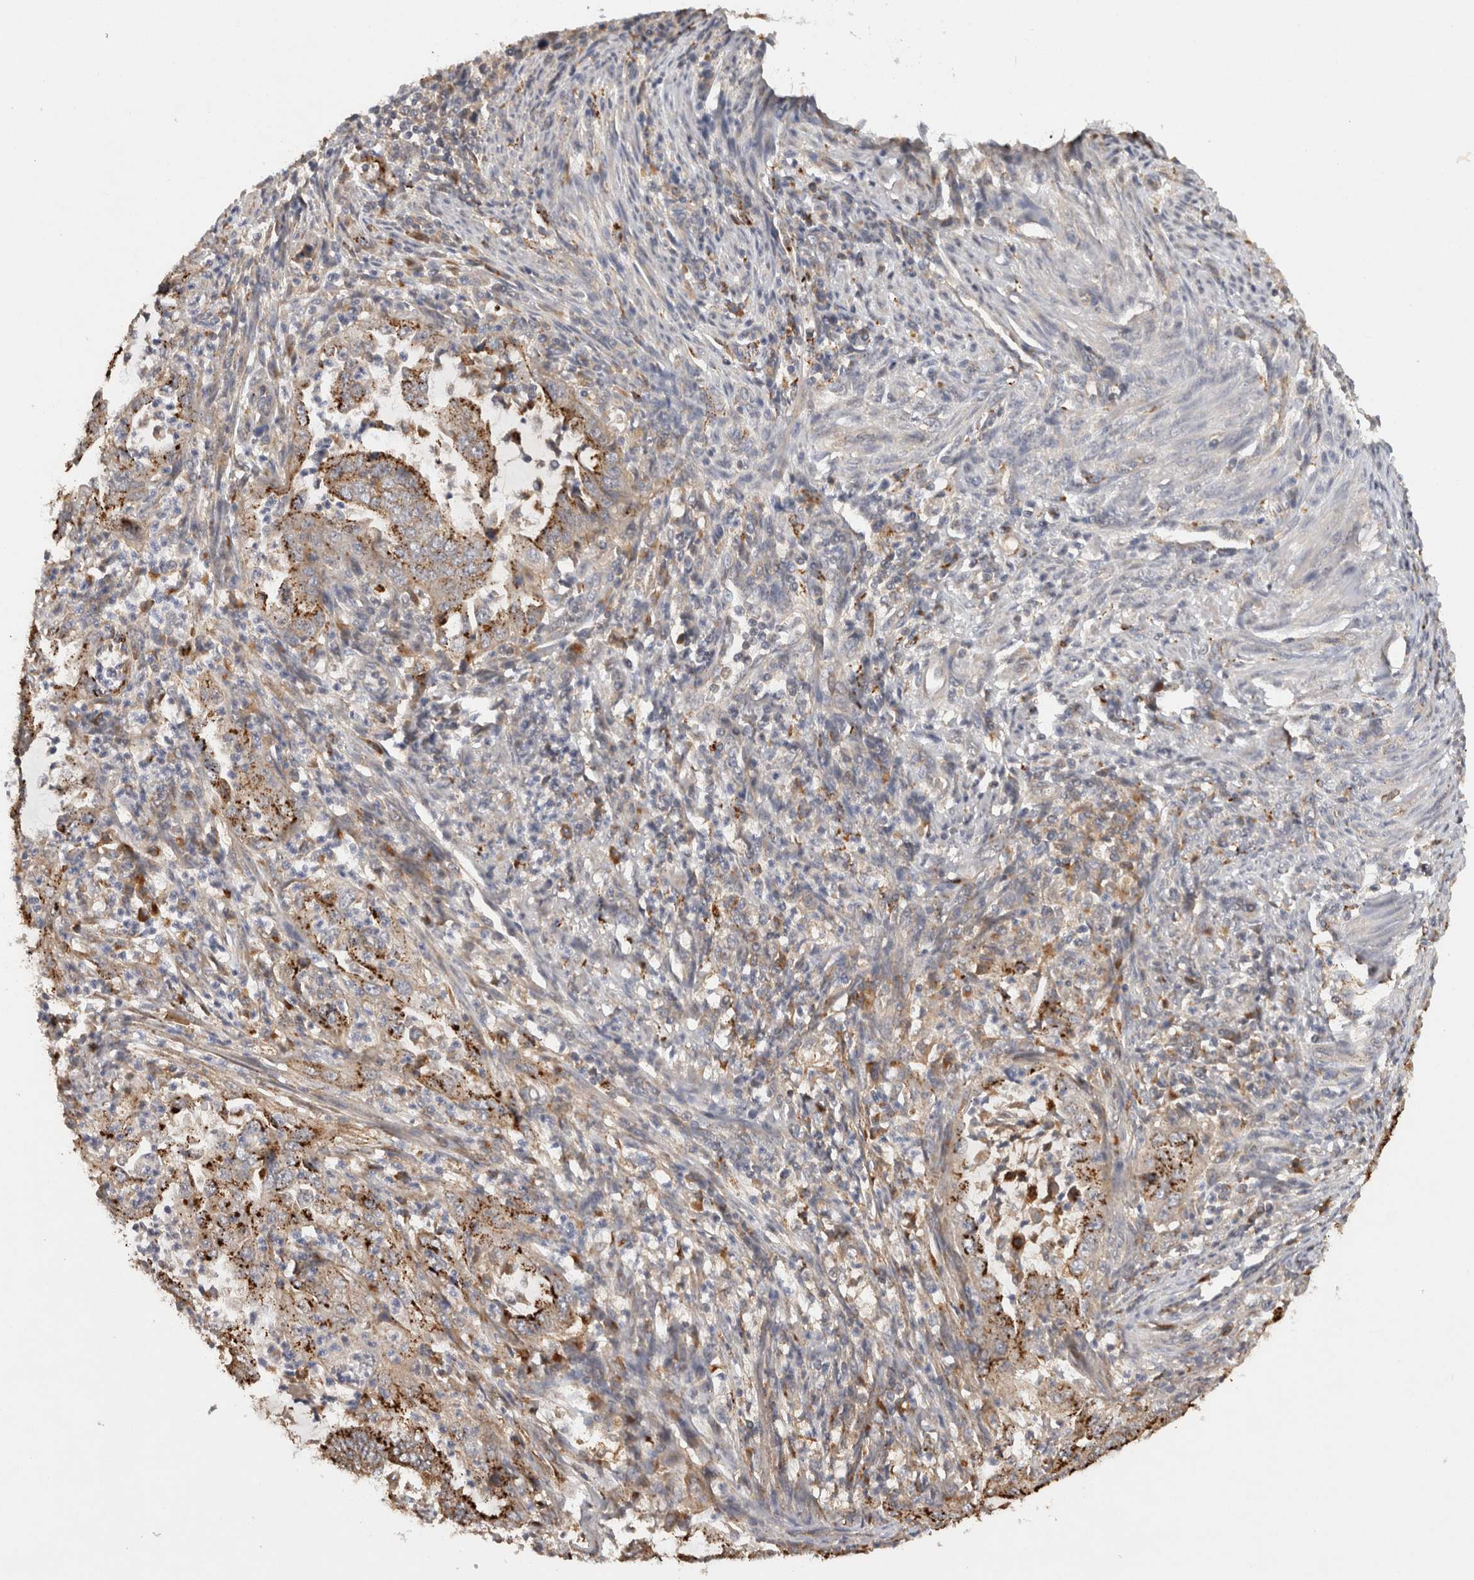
{"staining": {"intensity": "strong", "quantity": "25%-75%", "location": "cytoplasmic/membranous"}, "tissue": "endometrial cancer", "cell_type": "Tumor cells", "image_type": "cancer", "snomed": [{"axis": "morphology", "description": "Adenocarcinoma, NOS"}, {"axis": "topography", "description": "Endometrium"}], "caption": "The micrograph exhibits staining of adenocarcinoma (endometrial), revealing strong cytoplasmic/membranous protein positivity (brown color) within tumor cells.", "gene": "ACAT2", "patient": {"sex": "female", "age": 51}}